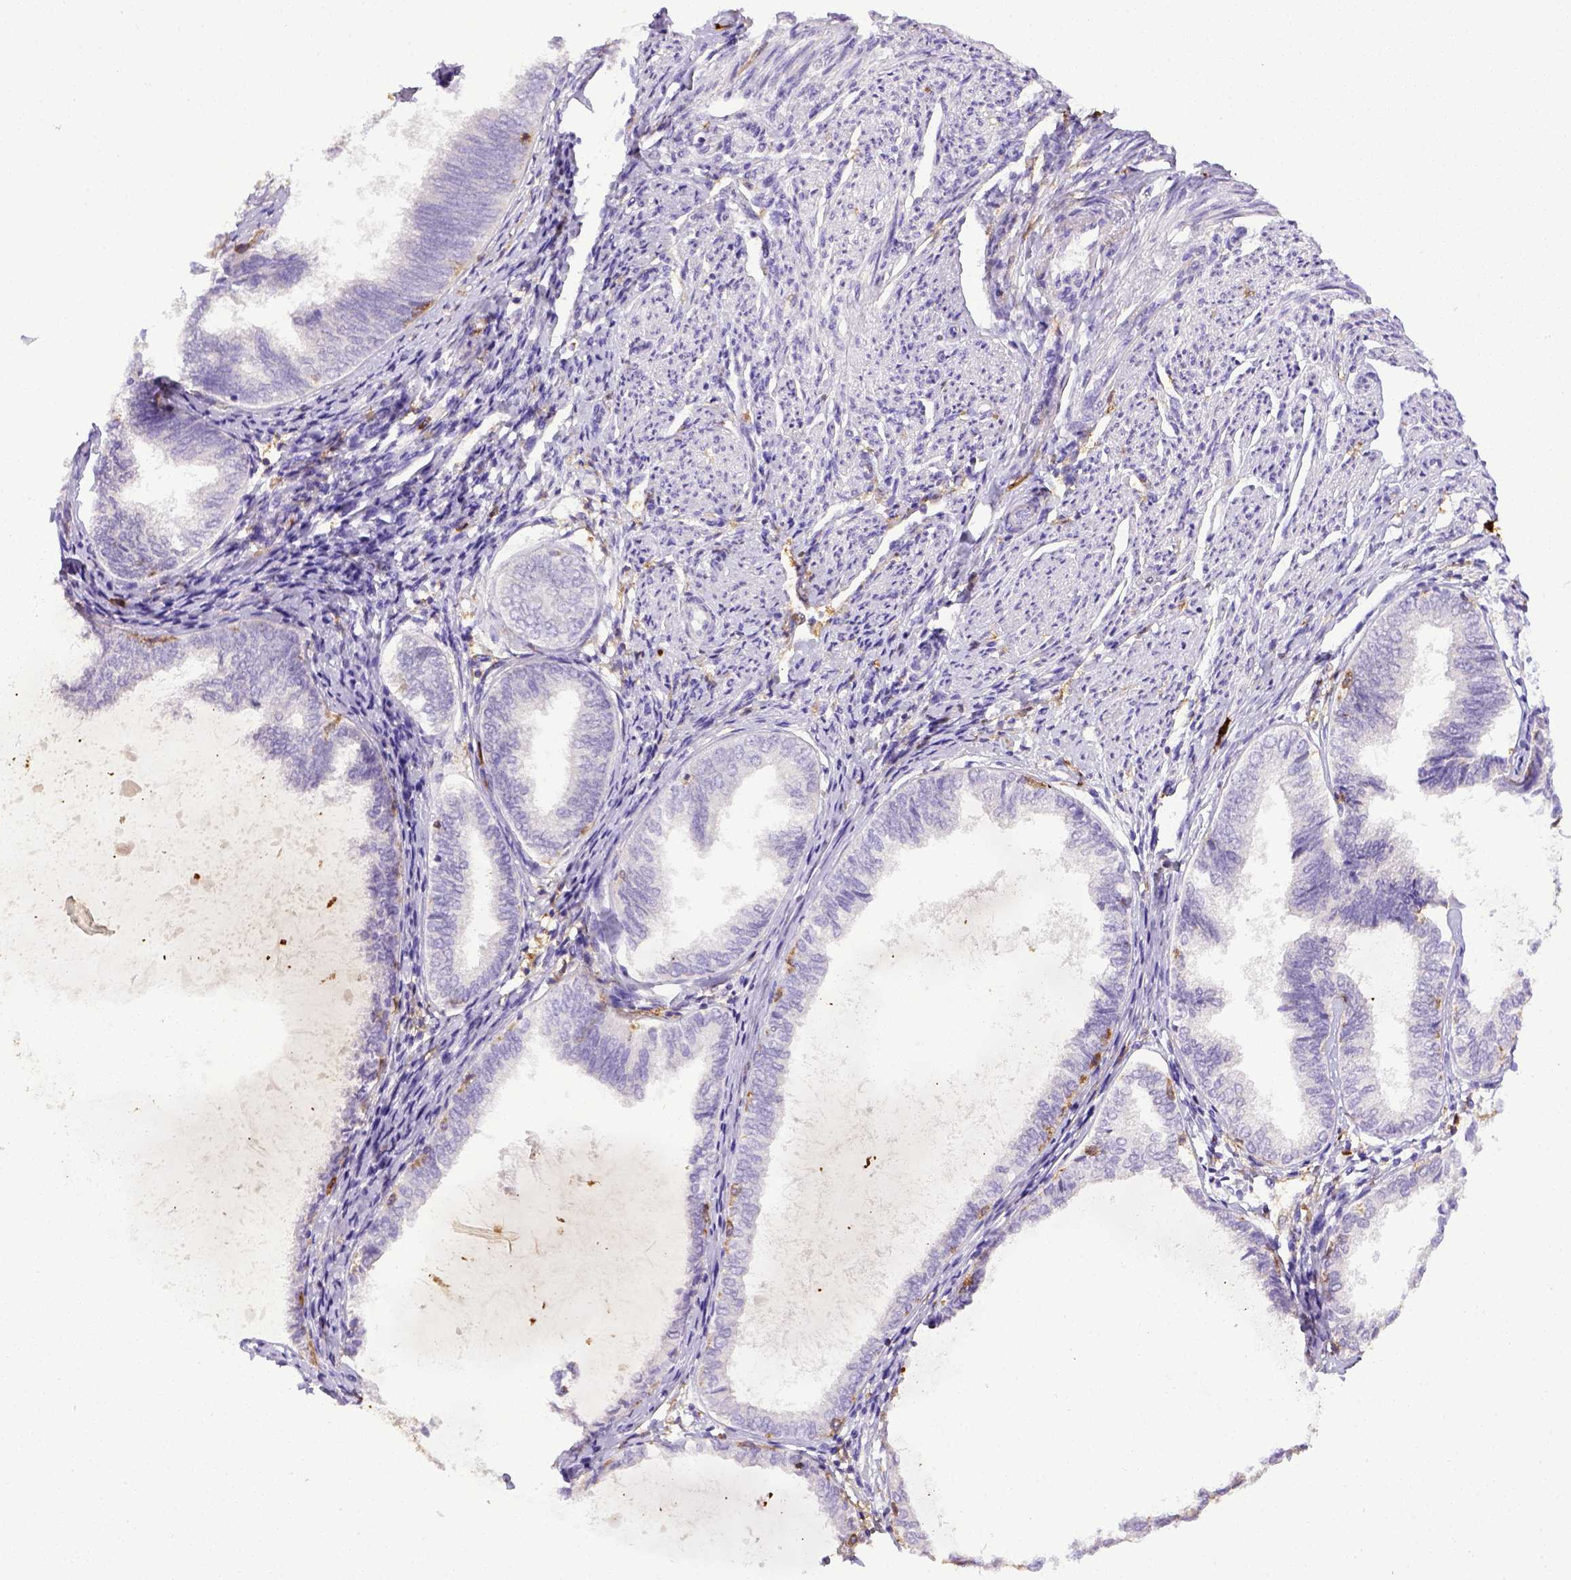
{"staining": {"intensity": "negative", "quantity": "none", "location": "none"}, "tissue": "endometrial cancer", "cell_type": "Tumor cells", "image_type": "cancer", "snomed": [{"axis": "morphology", "description": "Adenocarcinoma, NOS"}, {"axis": "topography", "description": "Endometrium"}], "caption": "Immunohistochemistry of human endometrial cancer (adenocarcinoma) demonstrates no positivity in tumor cells. The staining is performed using DAB (3,3'-diaminobenzidine) brown chromogen with nuclei counter-stained in using hematoxylin.", "gene": "ITGAM", "patient": {"sex": "female", "age": 68}}